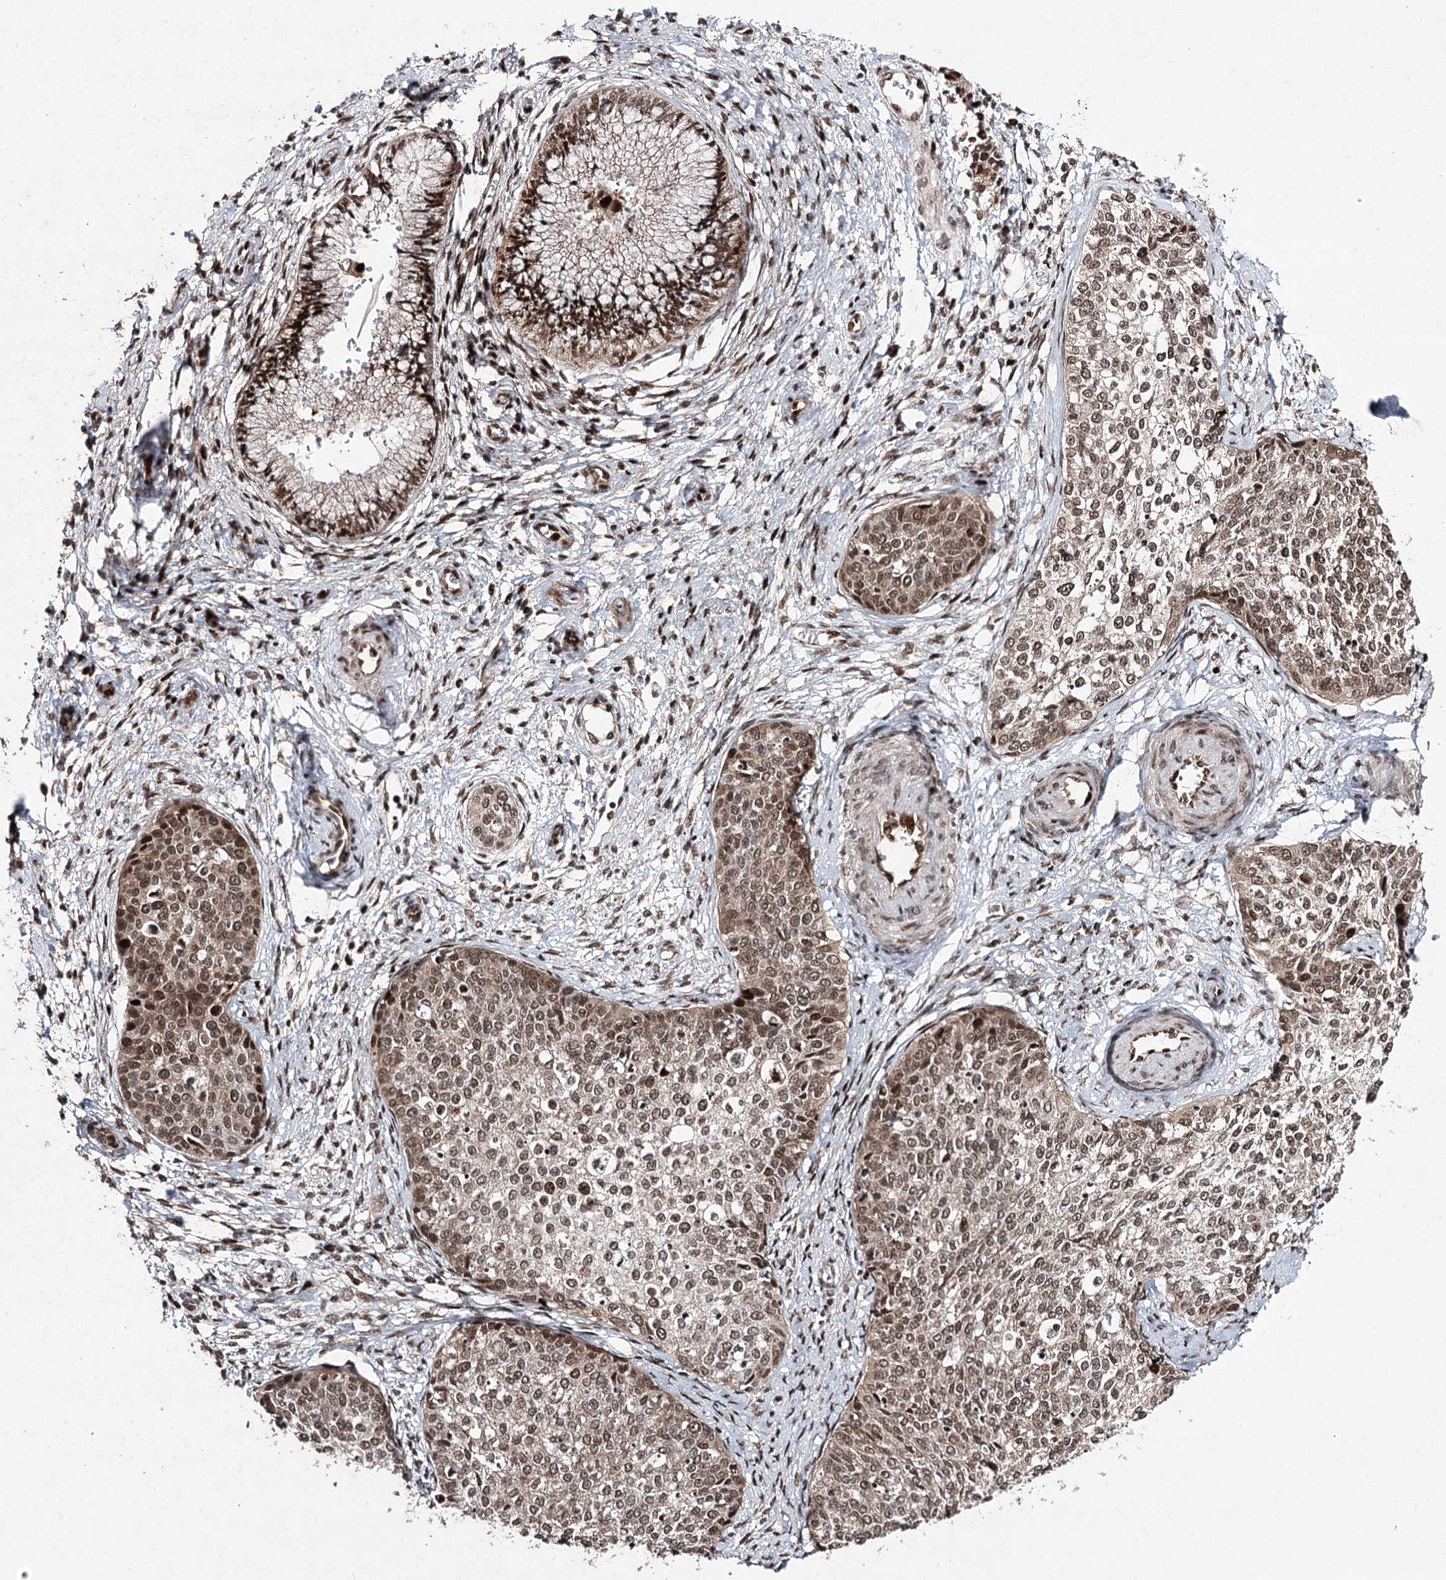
{"staining": {"intensity": "moderate", "quantity": ">75%", "location": "nuclear"}, "tissue": "cervical cancer", "cell_type": "Tumor cells", "image_type": "cancer", "snomed": [{"axis": "morphology", "description": "Squamous cell carcinoma, NOS"}, {"axis": "topography", "description": "Cervix"}], "caption": "Squamous cell carcinoma (cervical) stained for a protein (brown) demonstrates moderate nuclear positive staining in about >75% of tumor cells.", "gene": "PDCD4", "patient": {"sex": "female", "age": 37}}